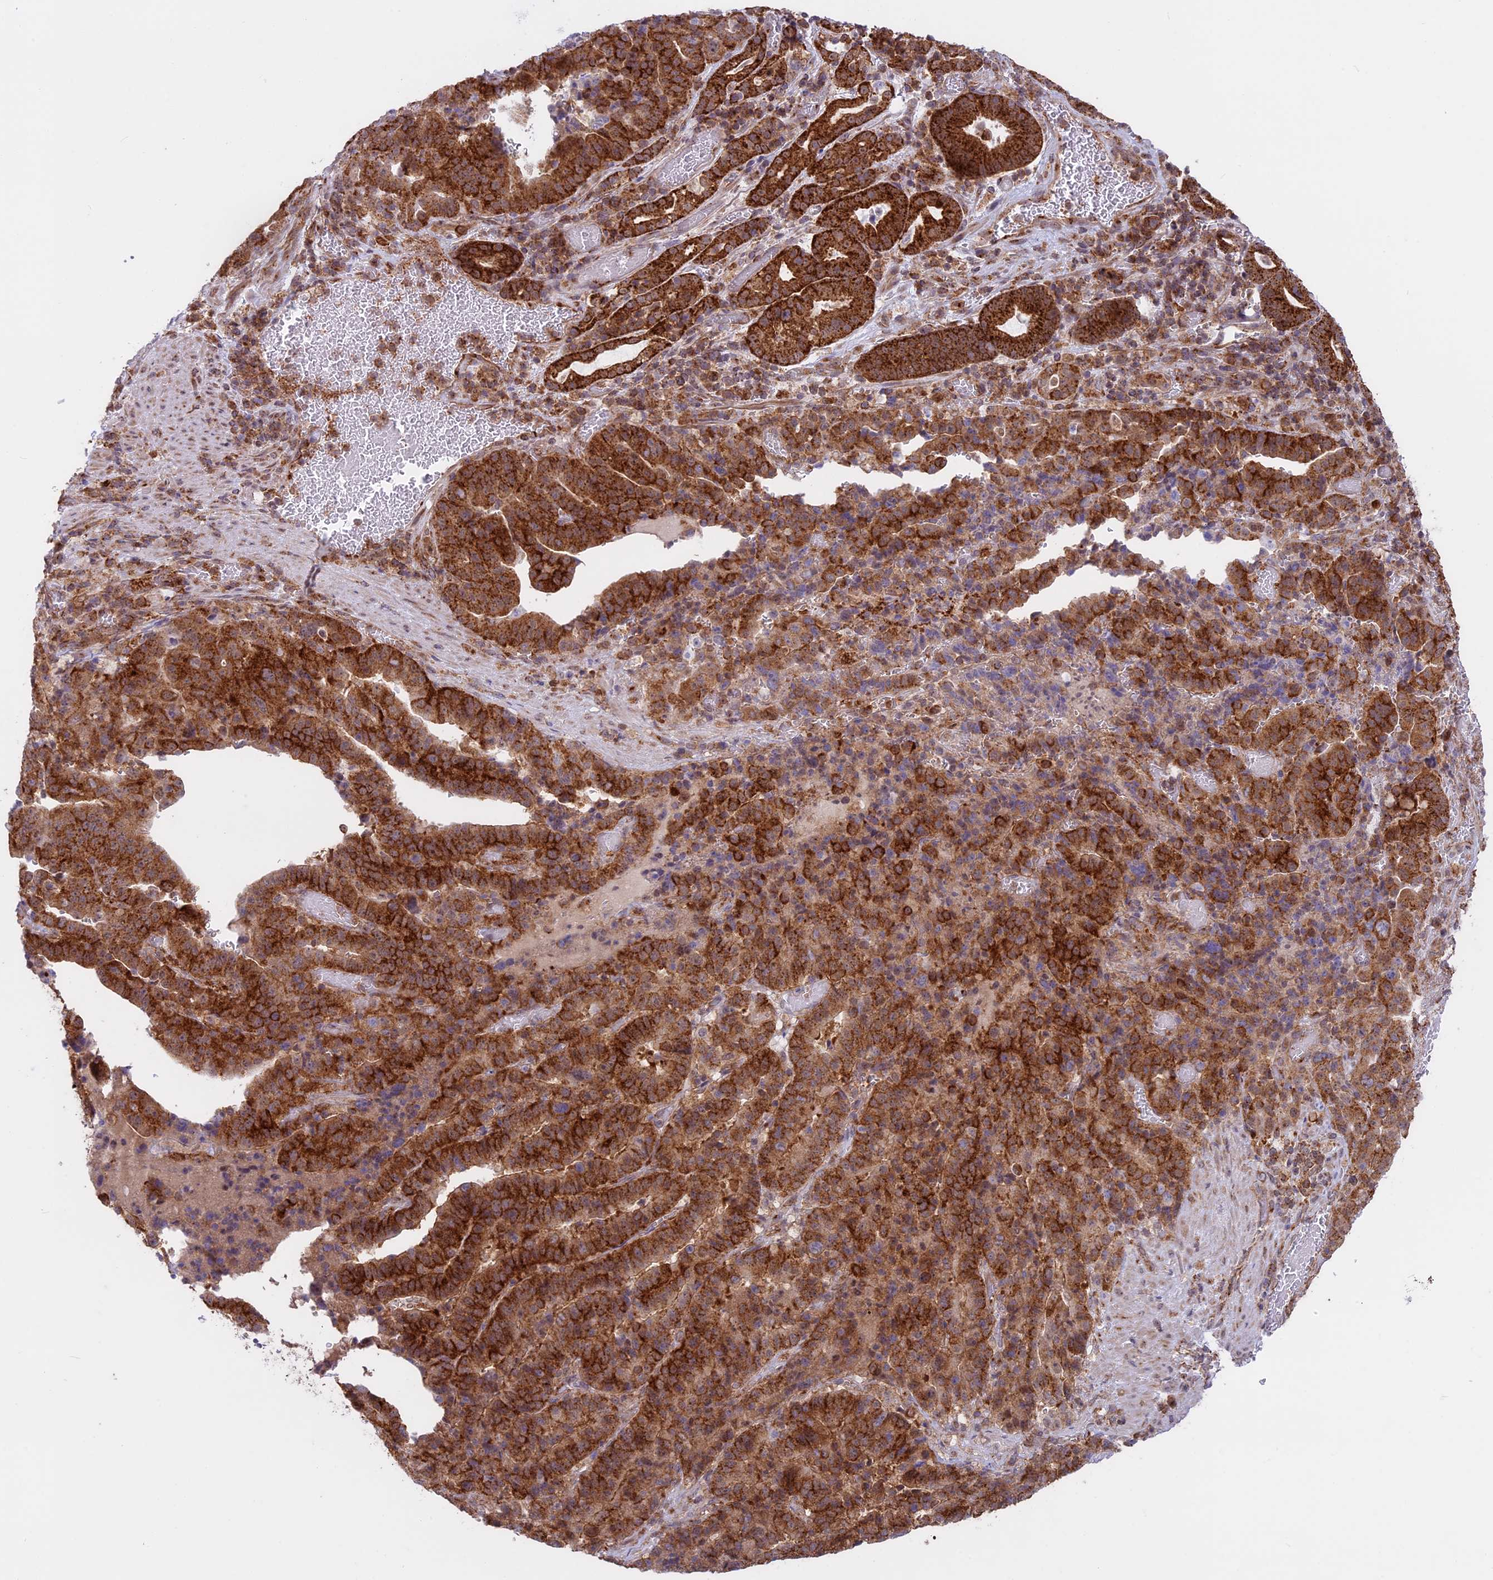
{"staining": {"intensity": "strong", "quantity": ">75%", "location": "cytoplasmic/membranous"}, "tissue": "stomach cancer", "cell_type": "Tumor cells", "image_type": "cancer", "snomed": [{"axis": "morphology", "description": "Adenocarcinoma, NOS"}, {"axis": "topography", "description": "Stomach"}], "caption": "About >75% of tumor cells in human adenocarcinoma (stomach) show strong cytoplasmic/membranous protein expression as visualized by brown immunohistochemical staining.", "gene": "CLINT1", "patient": {"sex": "male", "age": 48}}